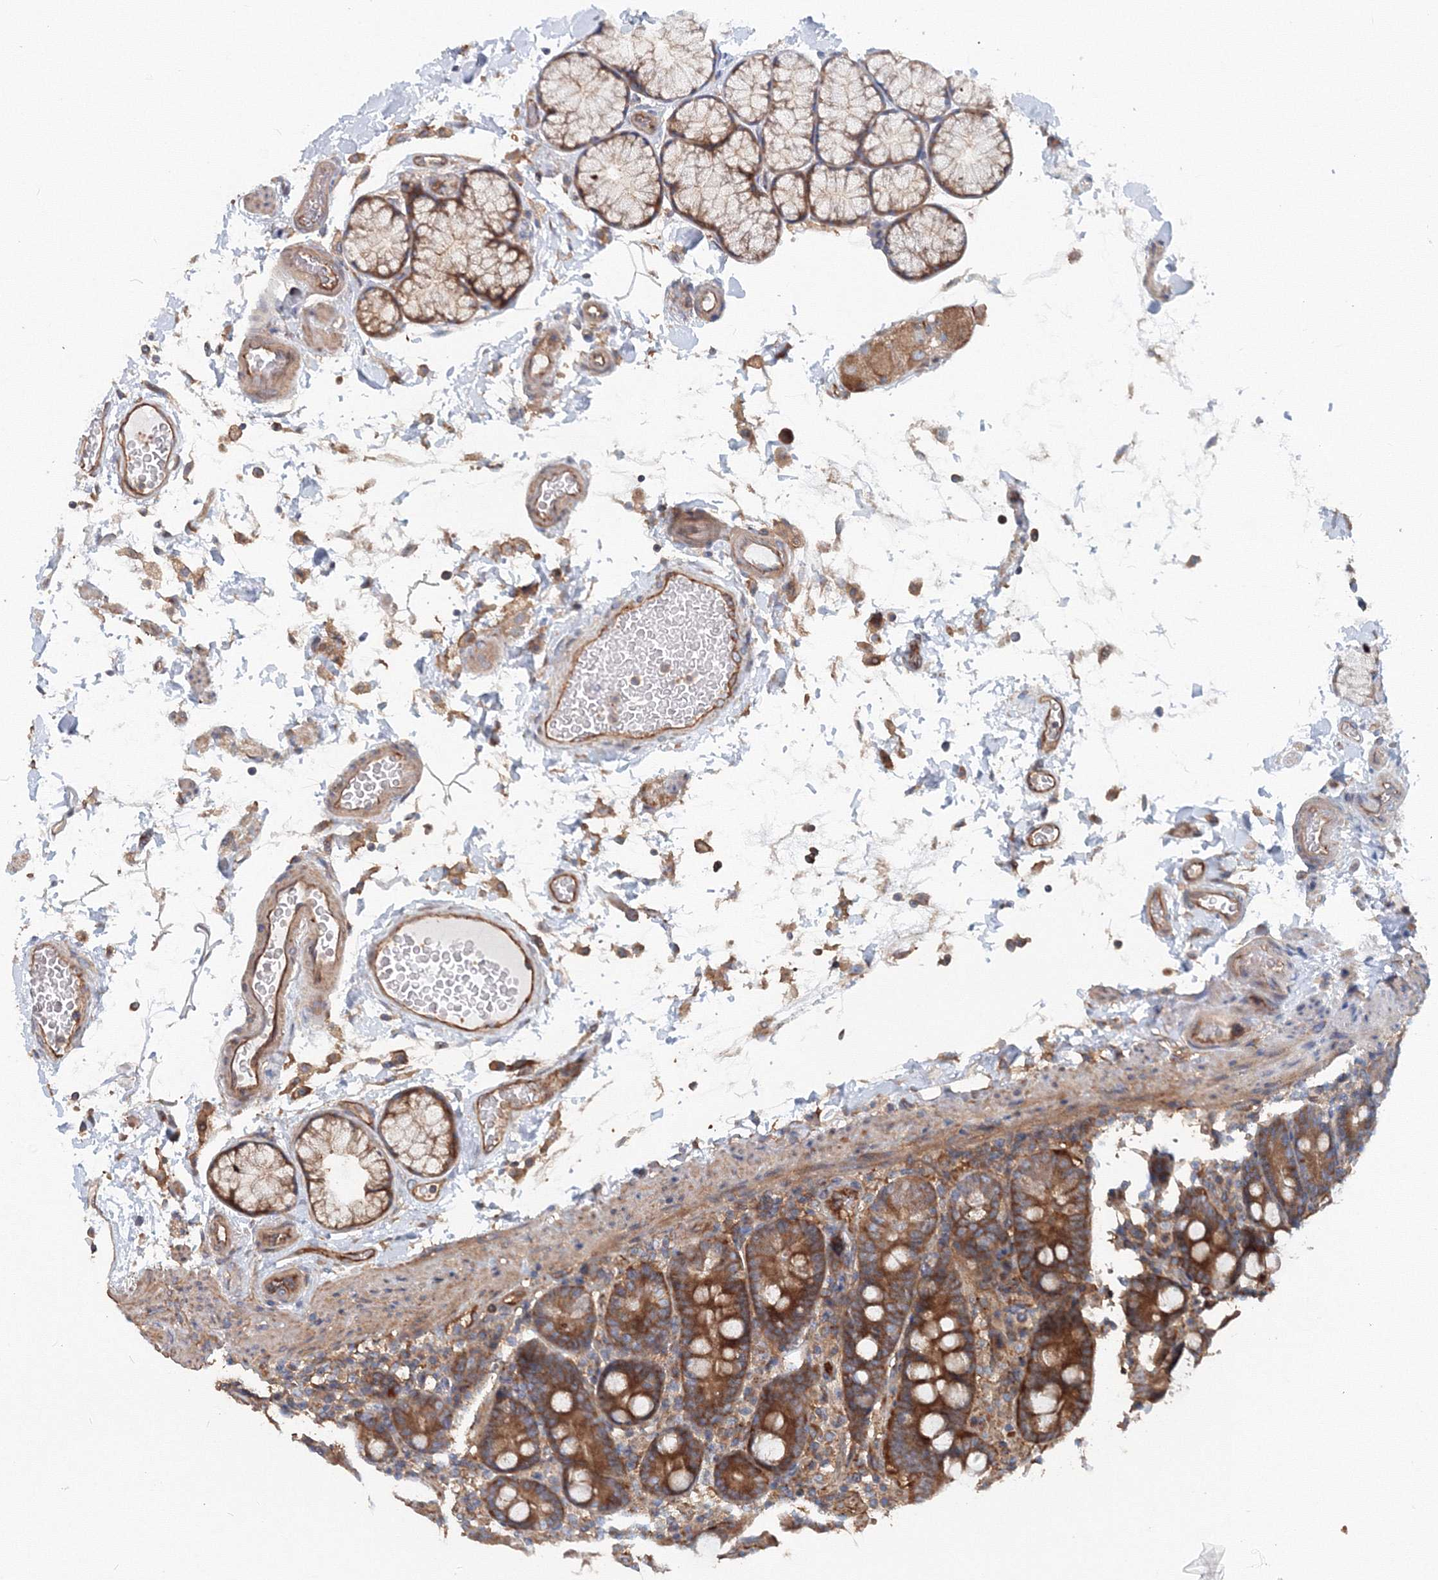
{"staining": {"intensity": "strong", "quantity": ">75%", "location": "cytoplasmic/membranous"}, "tissue": "duodenum", "cell_type": "Glandular cells", "image_type": "normal", "snomed": [{"axis": "morphology", "description": "Normal tissue, NOS"}, {"axis": "topography", "description": "Small intestine, NOS"}], "caption": "Strong cytoplasmic/membranous expression for a protein is identified in approximately >75% of glandular cells of benign duodenum using IHC.", "gene": "EXOC1", "patient": {"sex": "female", "age": 71}}